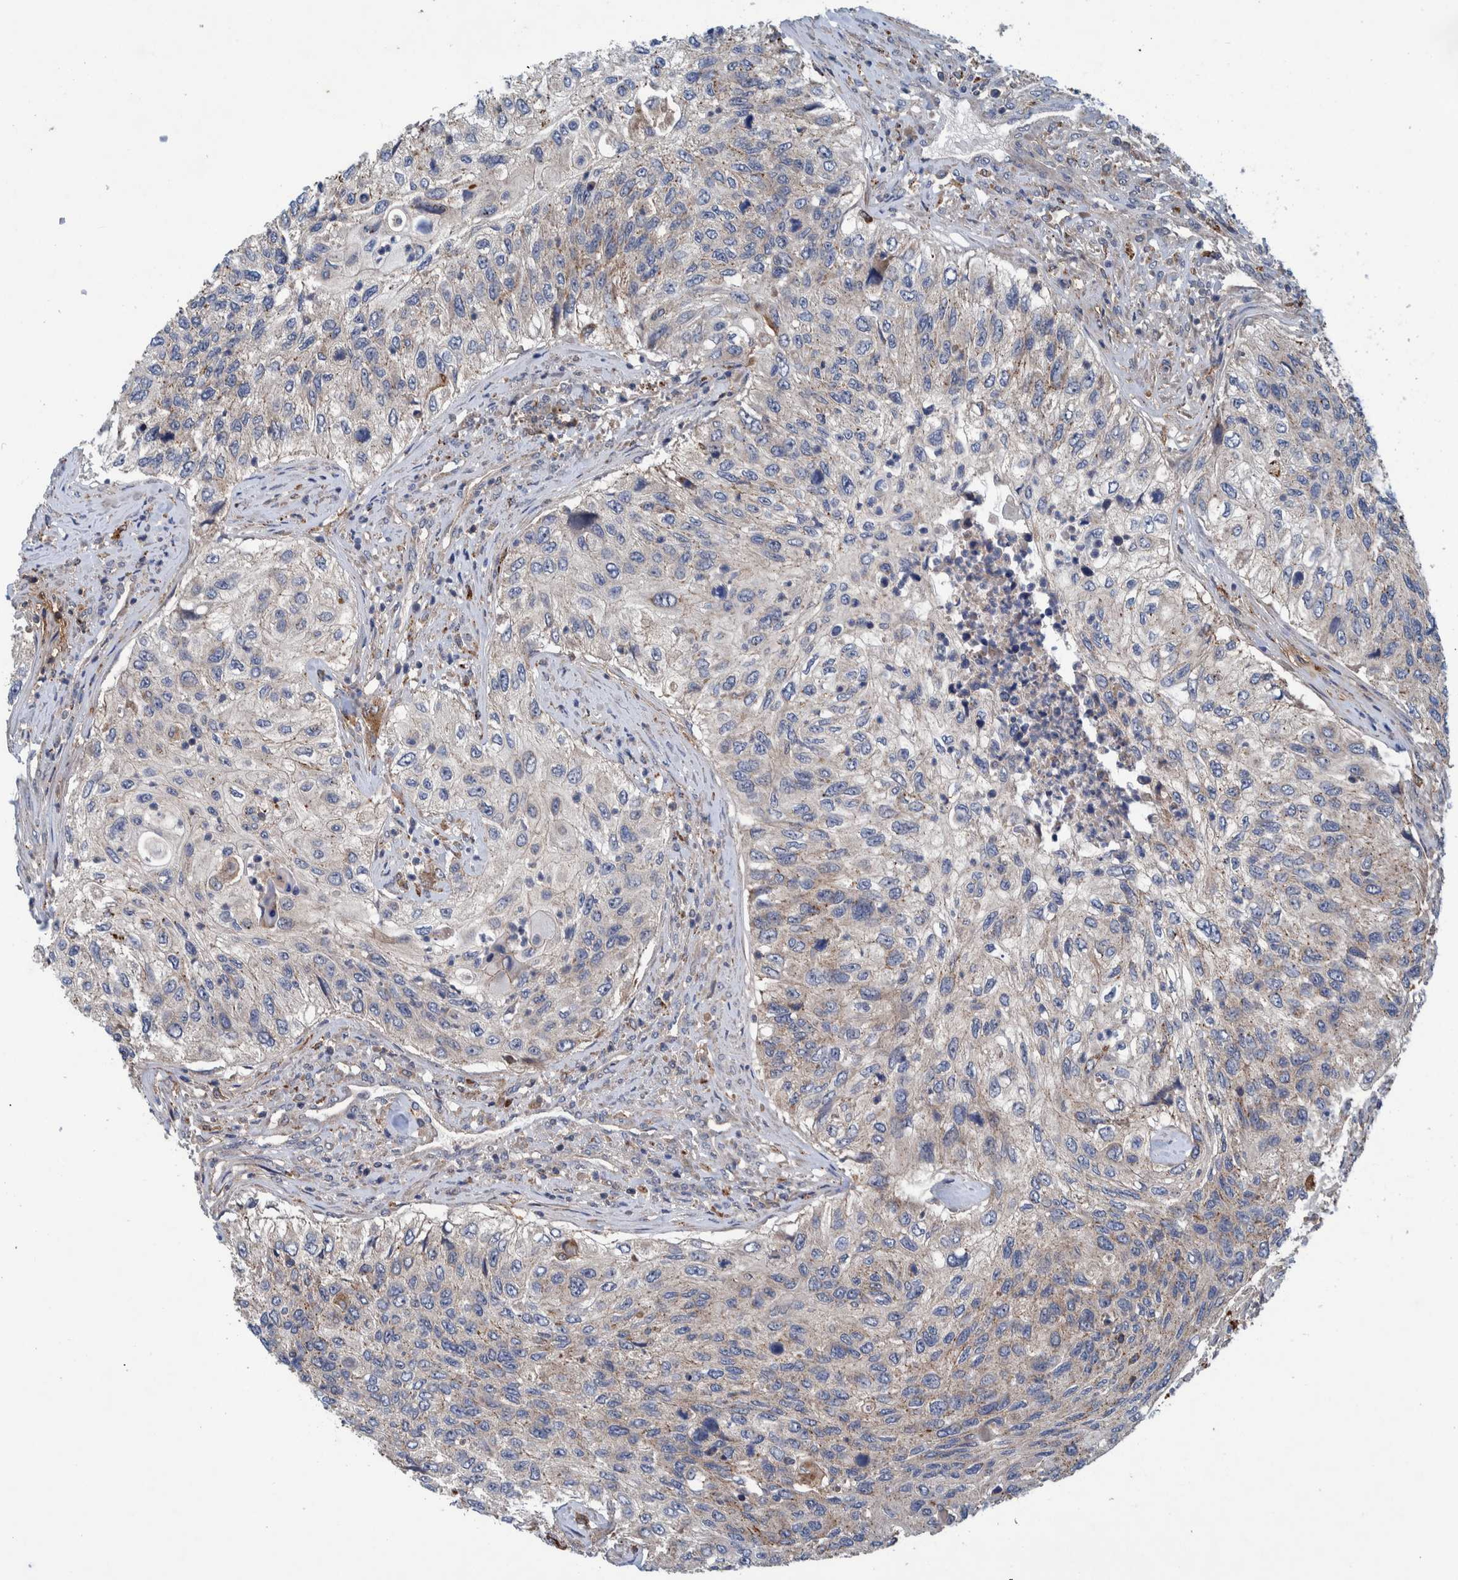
{"staining": {"intensity": "weak", "quantity": "<25%", "location": "cytoplasmic/membranous"}, "tissue": "urothelial cancer", "cell_type": "Tumor cells", "image_type": "cancer", "snomed": [{"axis": "morphology", "description": "Urothelial carcinoma, High grade"}, {"axis": "topography", "description": "Urinary bladder"}], "caption": "This is an immunohistochemistry photomicrograph of urothelial cancer. There is no staining in tumor cells.", "gene": "ITIH3", "patient": {"sex": "female", "age": 60}}